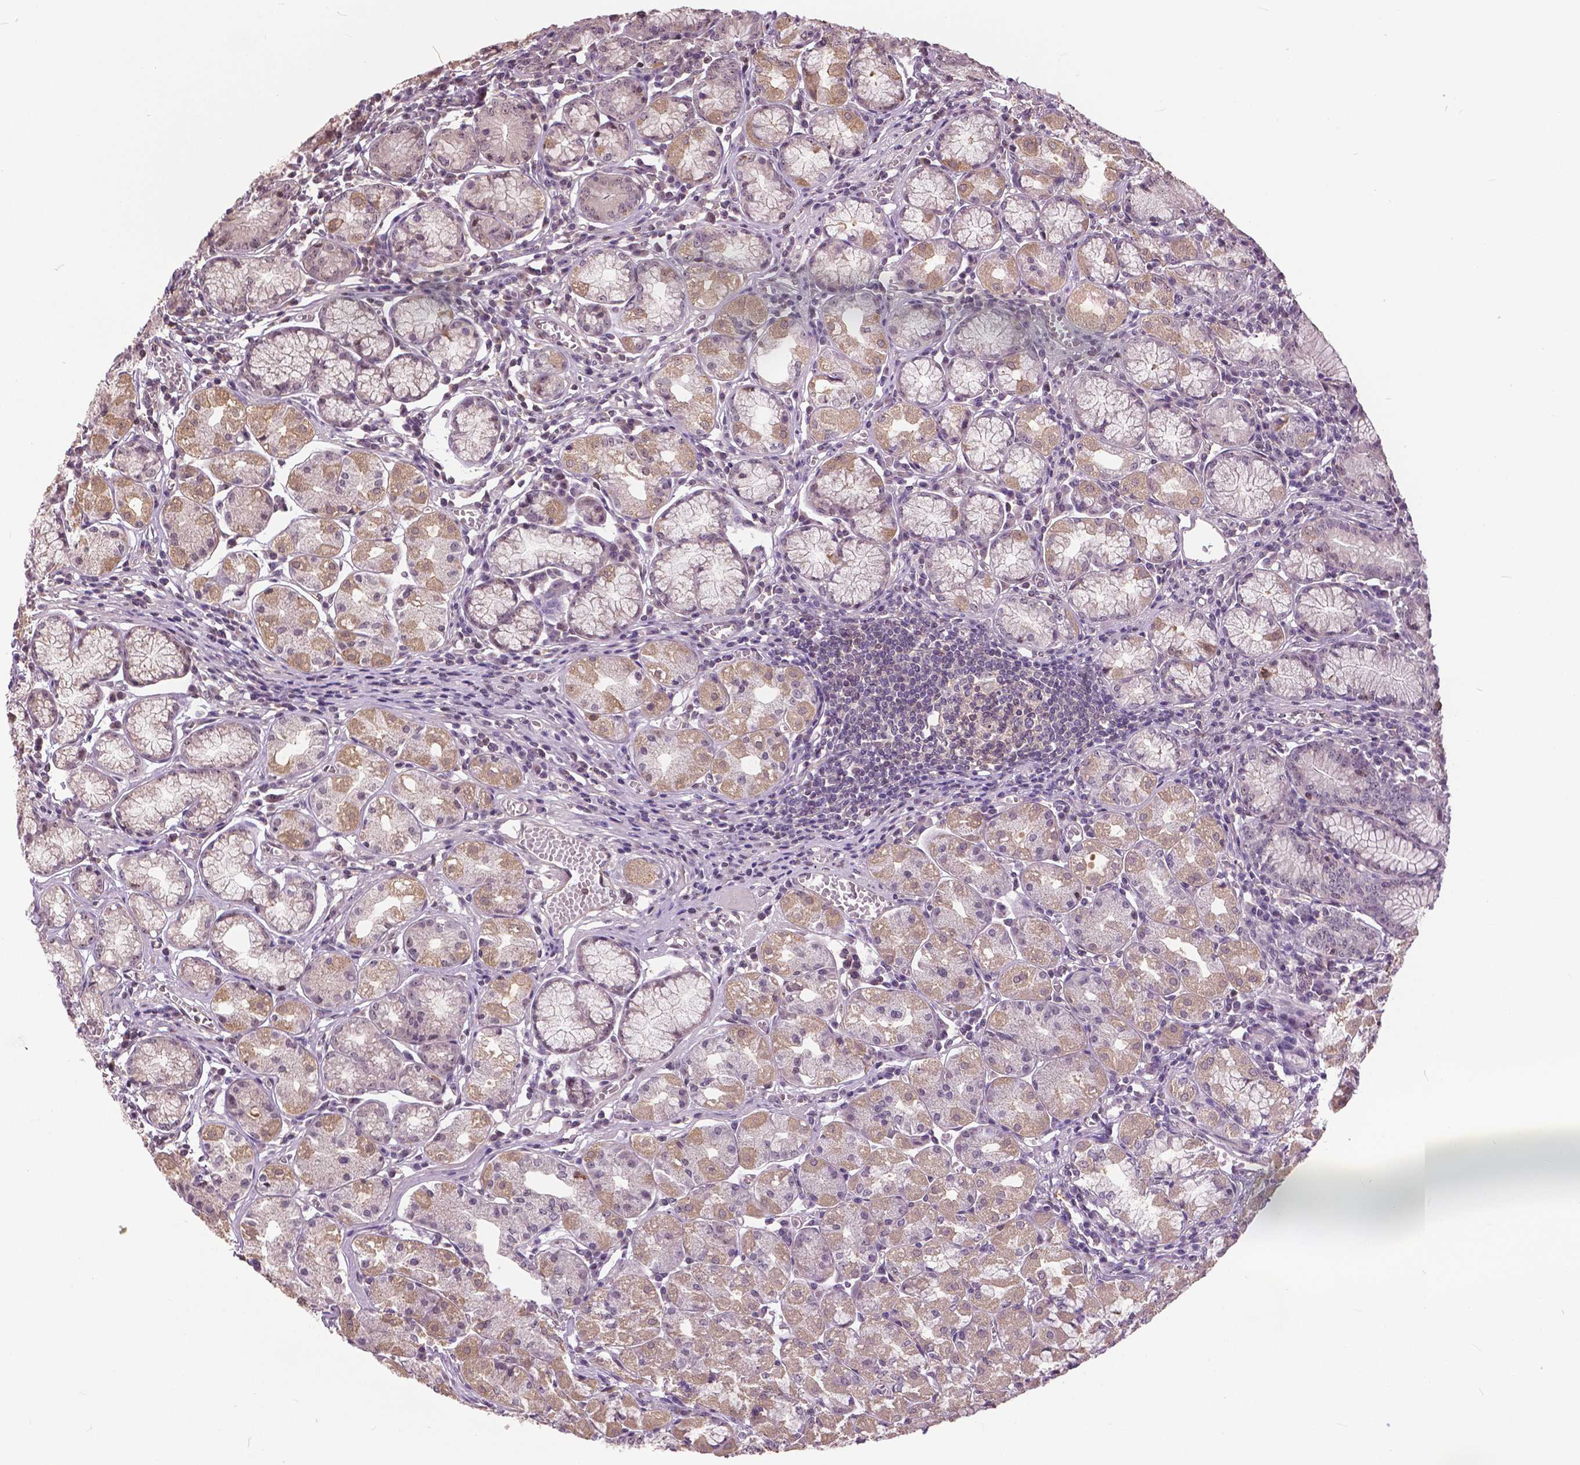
{"staining": {"intensity": "moderate", "quantity": "25%-75%", "location": "cytoplasmic/membranous"}, "tissue": "stomach", "cell_type": "Glandular cells", "image_type": "normal", "snomed": [{"axis": "morphology", "description": "Normal tissue, NOS"}, {"axis": "topography", "description": "Stomach"}], "caption": "DAB (3,3'-diaminobenzidine) immunohistochemical staining of normal human stomach reveals moderate cytoplasmic/membranous protein expression in about 25%-75% of glandular cells.", "gene": "ANXA13", "patient": {"sex": "male", "age": 55}}